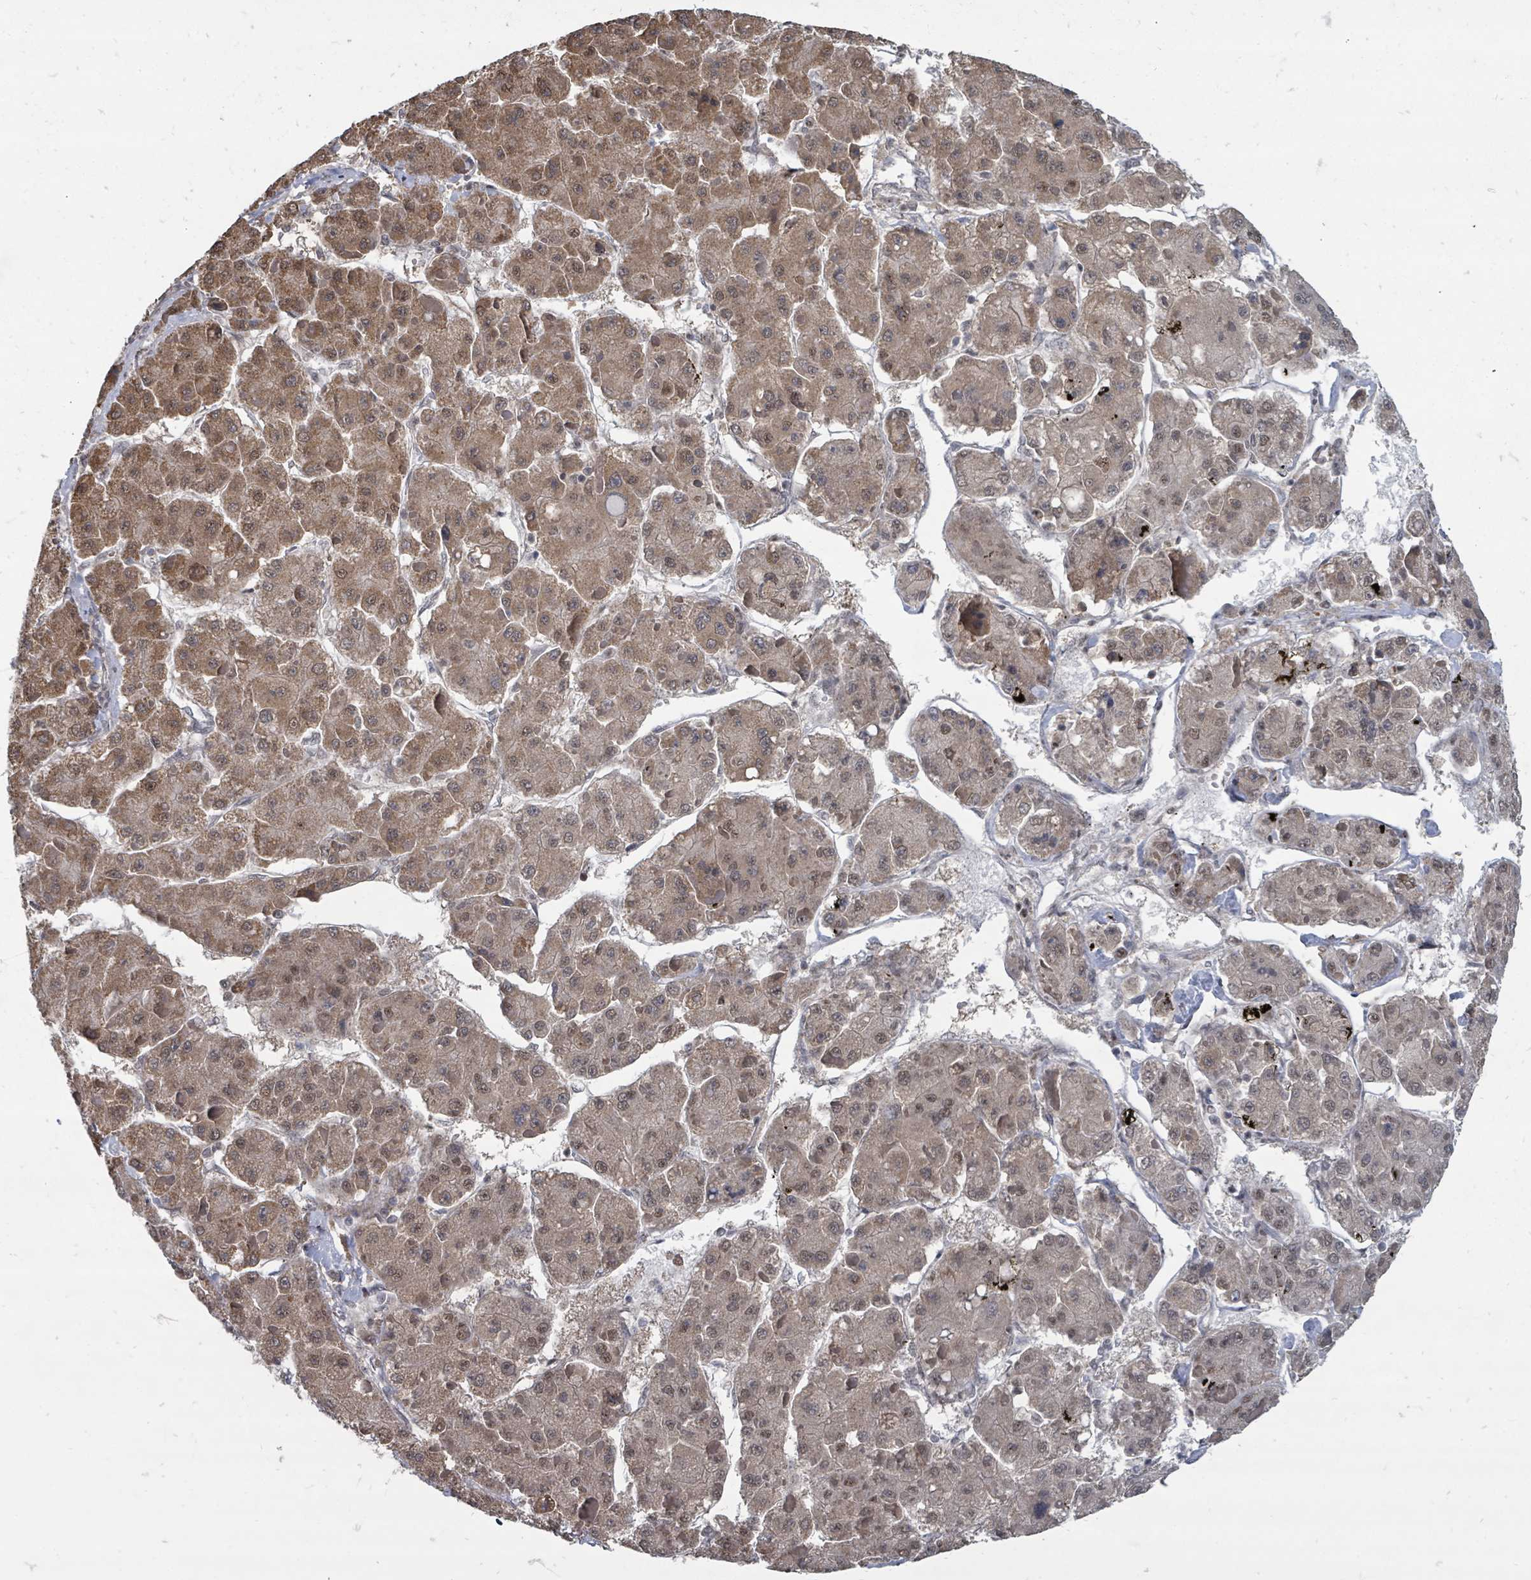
{"staining": {"intensity": "moderate", "quantity": ">75%", "location": "cytoplasmic/membranous,nuclear"}, "tissue": "liver cancer", "cell_type": "Tumor cells", "image_type": "cancer", "snomed": [{"axis": "morphology", "description": "Carcinoma, Hepatocellular, NOS"}, {"axis": "topography", "description": "Liver"}], "caption": "Human liver cancer (hepatocellular carcinoma) stained with a protein marker shows moderate staining in tumor cells.", "gene": "MAGOHB", "patient": {"sex": "female", "age": 73}}